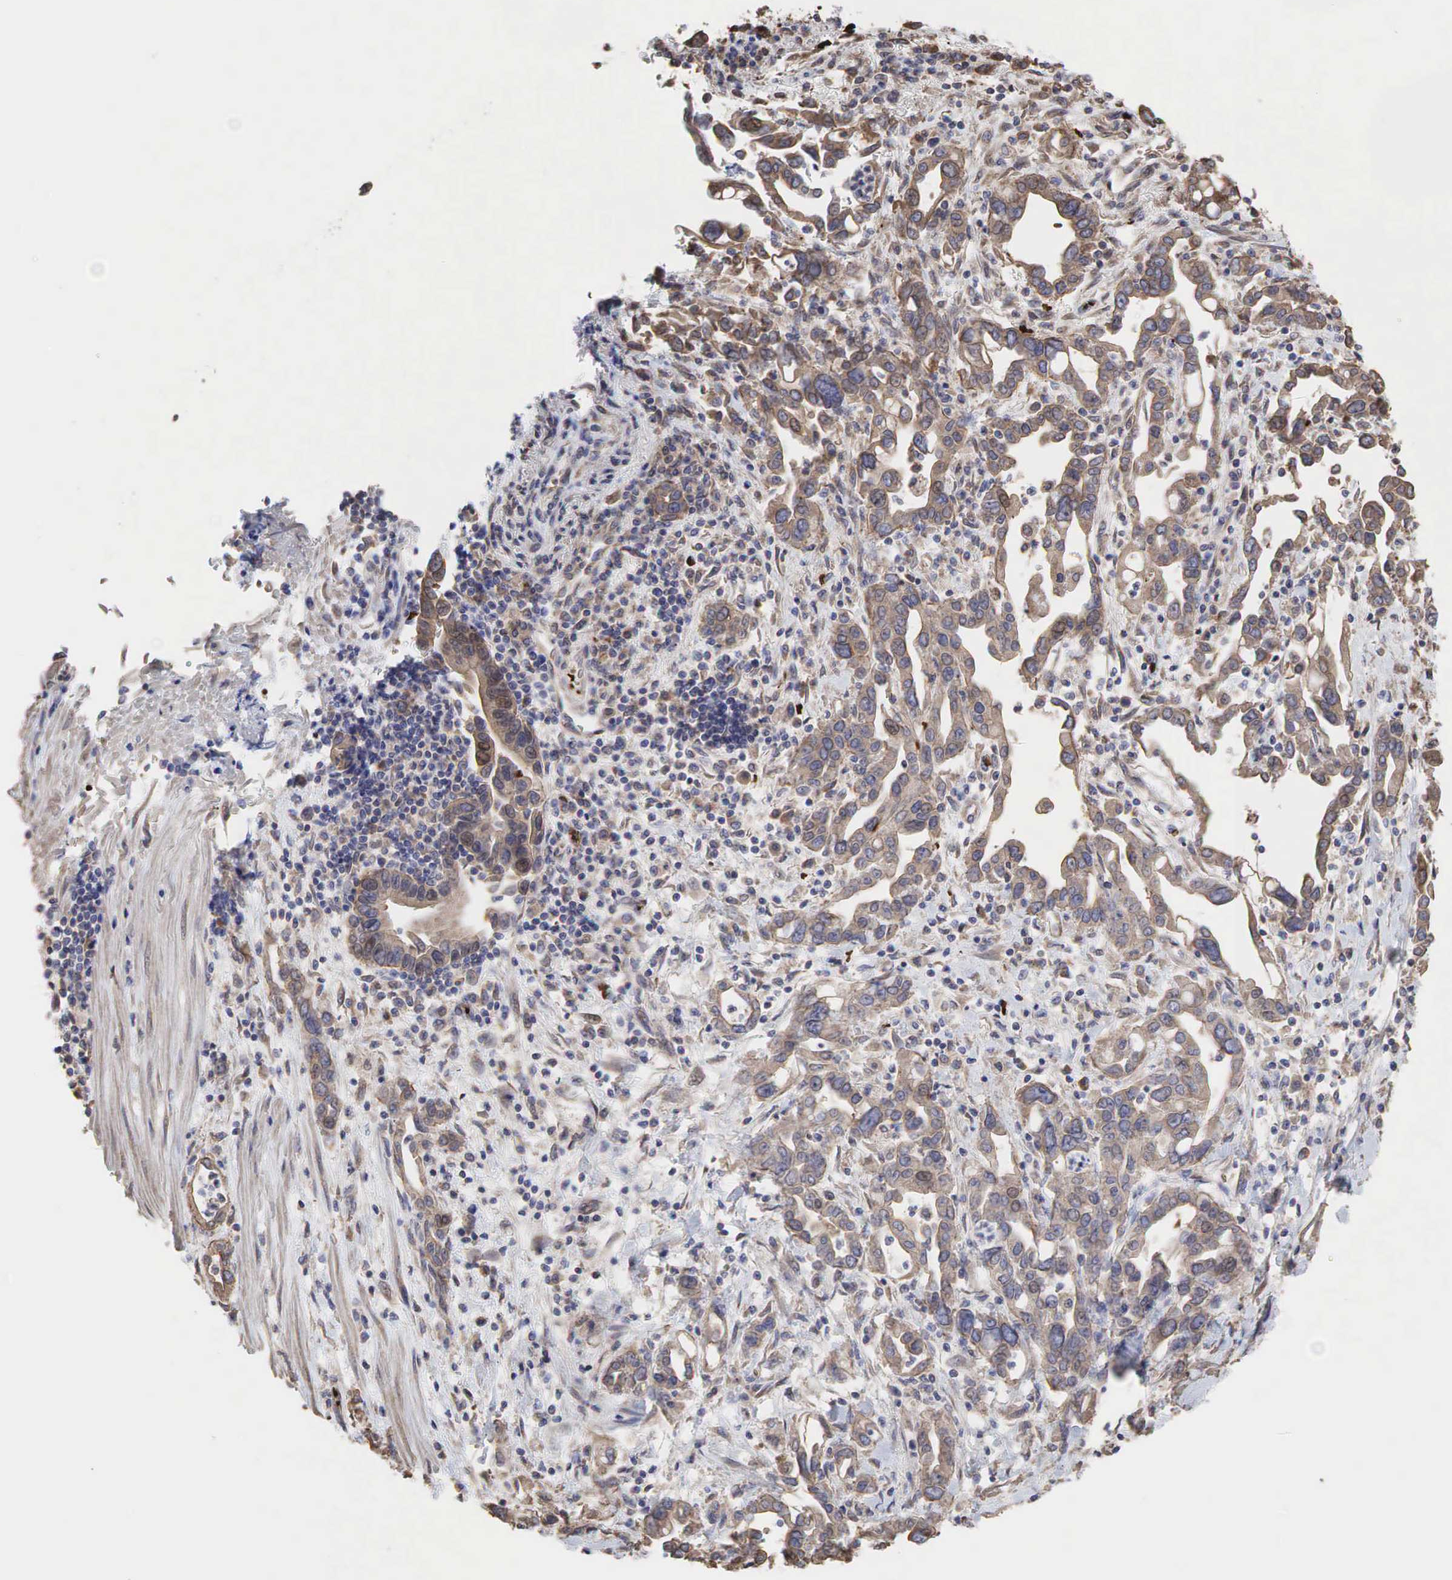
{"staining": {"intensity": "weak", "quantity": ">75%", "location": "cytoplasmic/membranous"}, "tissue": "pancreatic cancer", "cell_type": "Tumor cells", "image_type": "cancer", "snomed": [{"axis": "morphology", "description": "Adenocarcinoma, NOS"}, {"axis": "topography", "description": "Pancreas"}], "caption": "Human pancreatic cancer stained with a protein marker demonstrates weak staining in tumor cells.", "gene": "PABPC5", "patient": {"sex": "female", "age": 57}}